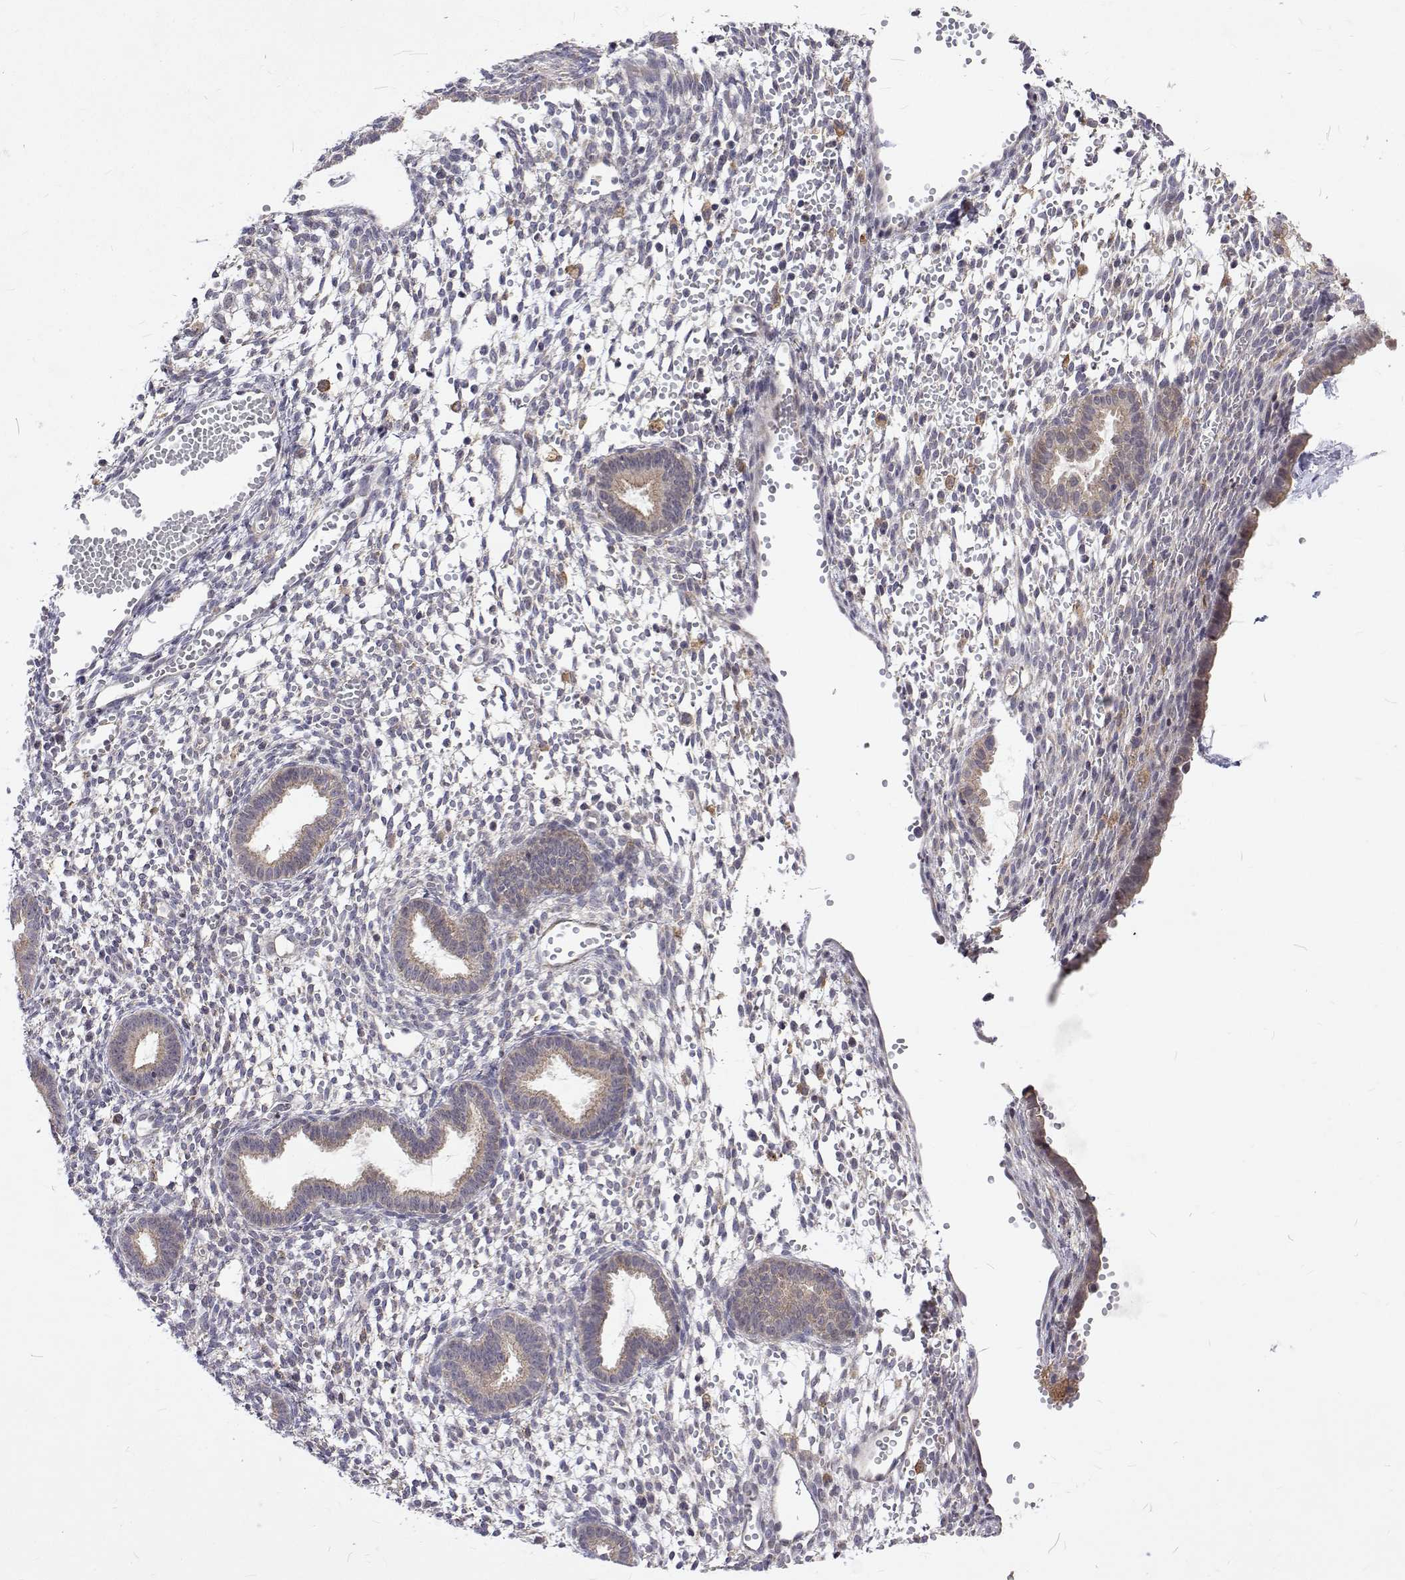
{"staining": {"intensity": "negative", "quantity": "none", "location": "none"}, "tissue": "endometrium", "cell_type": "Cells in endometrial stroma", "image_type": "normal", "snomed": [{"axis": "morphology", "description": "Normal tissue, NOS"}, {"axis": "topography", "description": "Endometrium"}], "caption": "Image shows no significant protein staining in cells in endometrial stroma of normal endometrium.", "gene": "ALKBH8", "patient": {"sex": "female", "age": 36}}